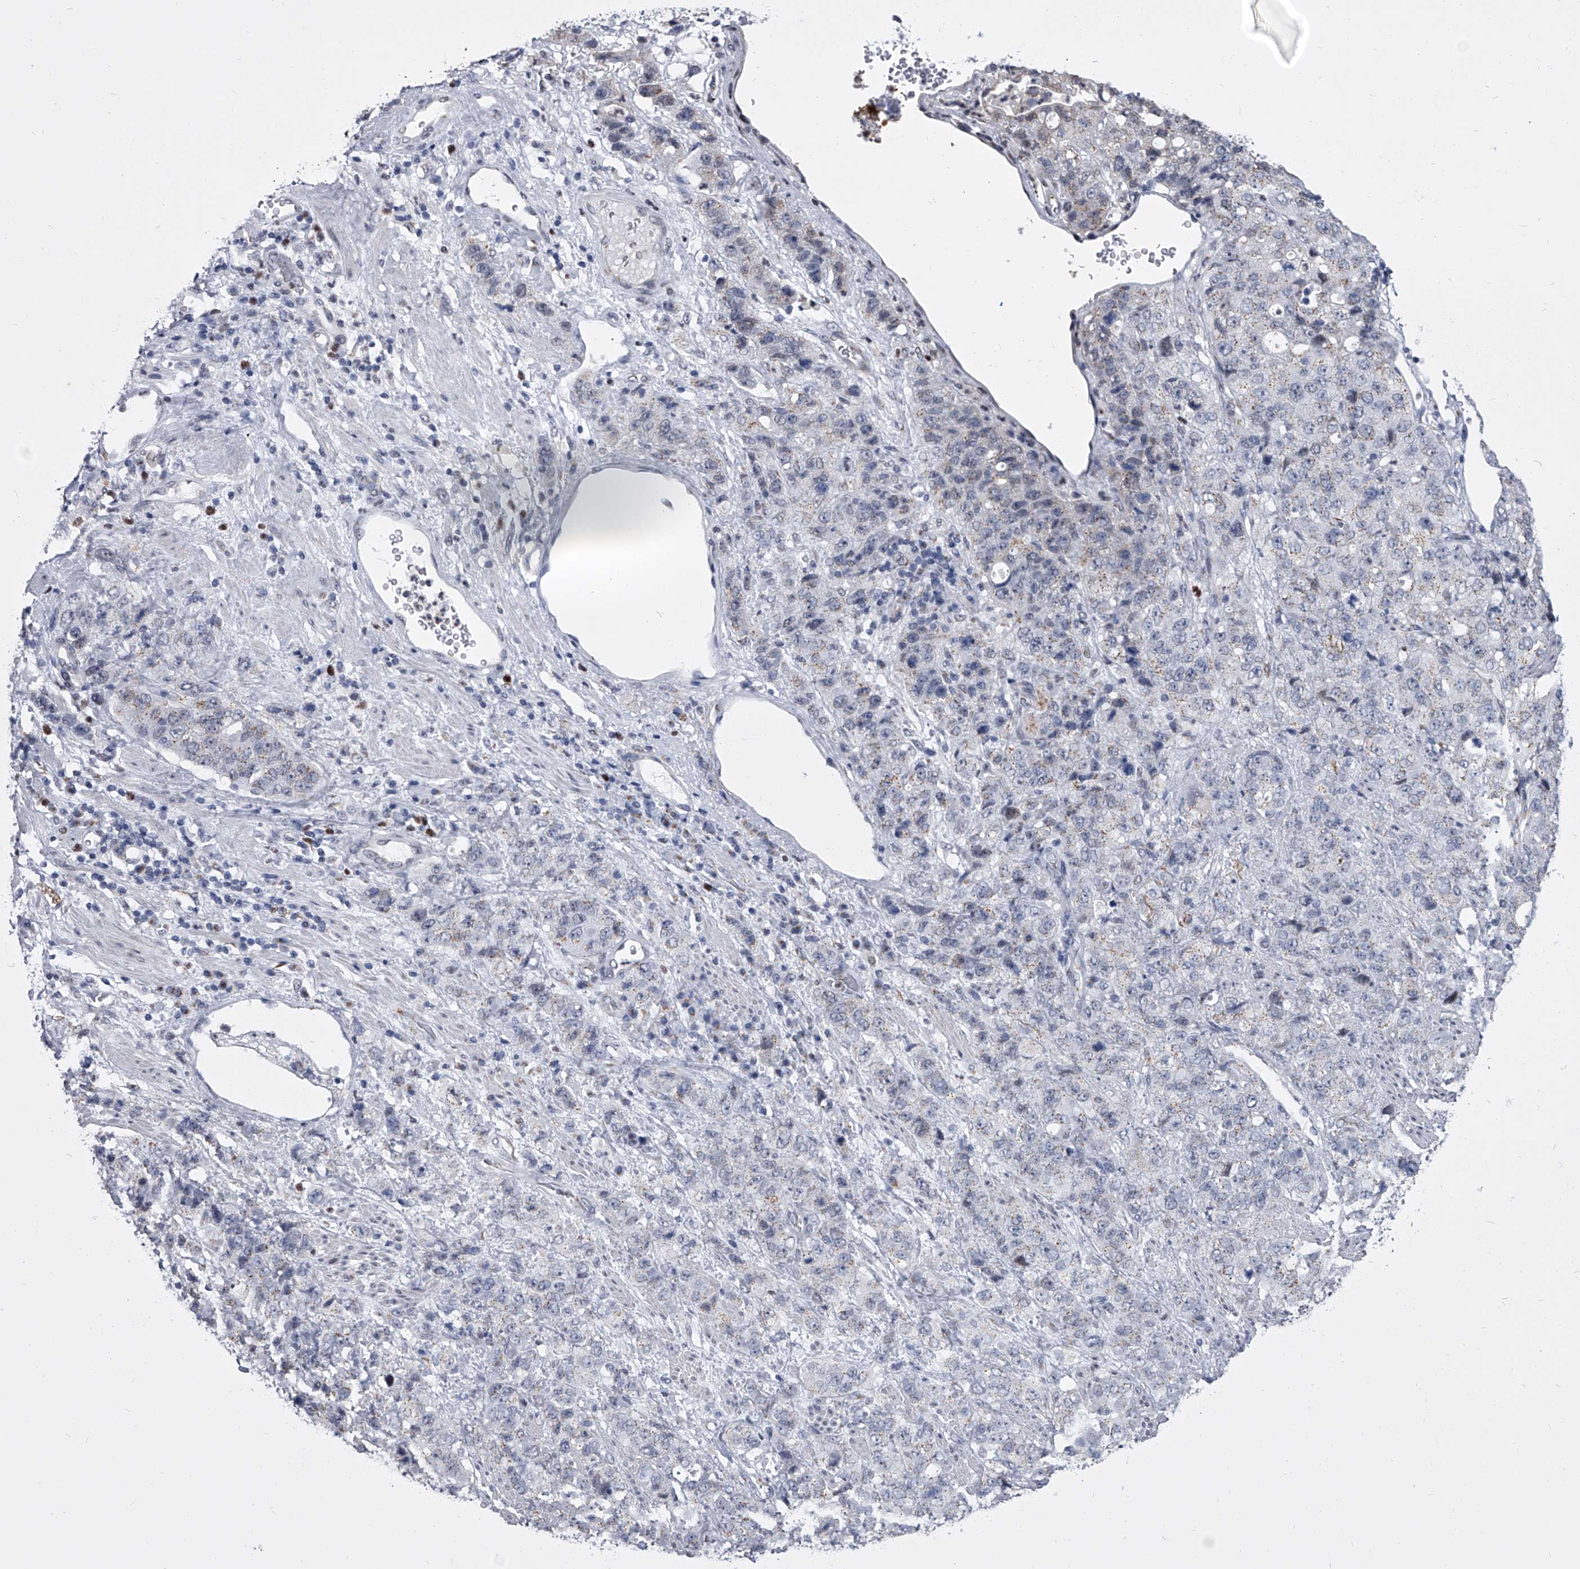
{"staining": {"intensity": "weak", "quantity": "25%-75%", "location": "cytoplasmic/membranous"}, "tissue": "stomach cancer", "cell_type": "Tumor cells", "image_type": "cancer", "snomed": [{"axis": "morphology", "description": "Adenocarcinoma, NOS"}, {"axis": "topography", "description": "Stomach"}], "caption": "An immunohistochemistry (IHC) photomicrograph of tumor tissue is shown. Protein staining in brown labels weak cytoplasmic/membranous positivity in adenocarcinoma (stomach) within tumor cells. The protein of interest is shown in brown color, while the nuclei are stained blue.", "gene": "EVA1C", "patient": {"sex": "male", "age": 48}}